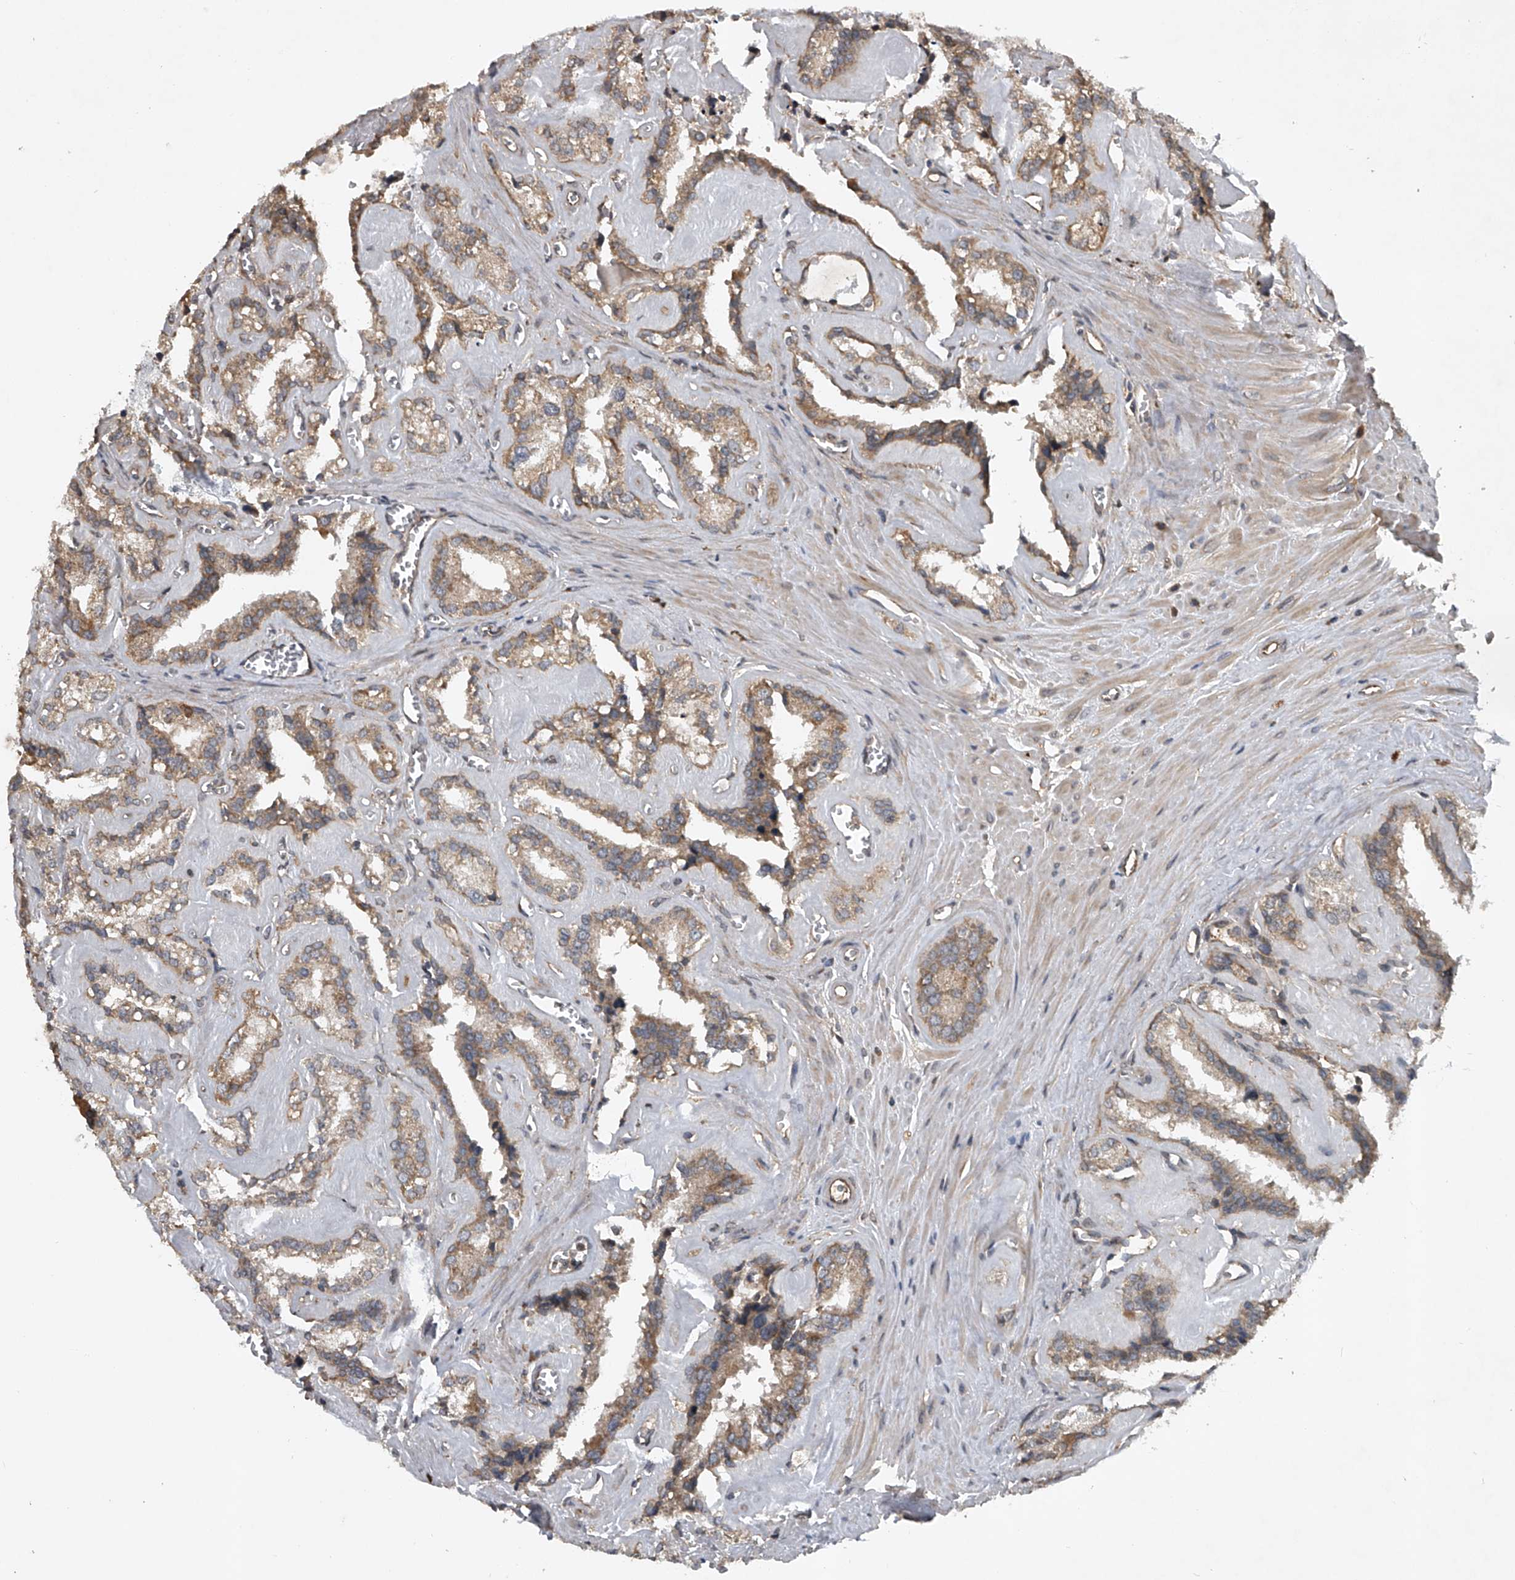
{"staining": {"intensity": "moderate", "quantity": ">75%", "location": "cytoplasmic/membranous"}, "tissue": "seminal vesicle", "cell_type": "Glandular cells", "image_type": "normal", "snomed": [{"axis": "morphology", "description": "Normal tissue, NOS"}, {"axis": "topography", "description": "Prostate"}, {"axis": "topography", "description": "Seminal veicle"}], "caption": "Moderate cytoplasmic/membranous protein positivity is appreciated in about >75% of glandular cells in seminal vesicle. The staining is performed using DAB brown chromogen to label protein expression. The nuclei are counter-stained blue using hematoxylin.", "gene": "NFS1", "patient": {"sex": "male", "age": 59}}